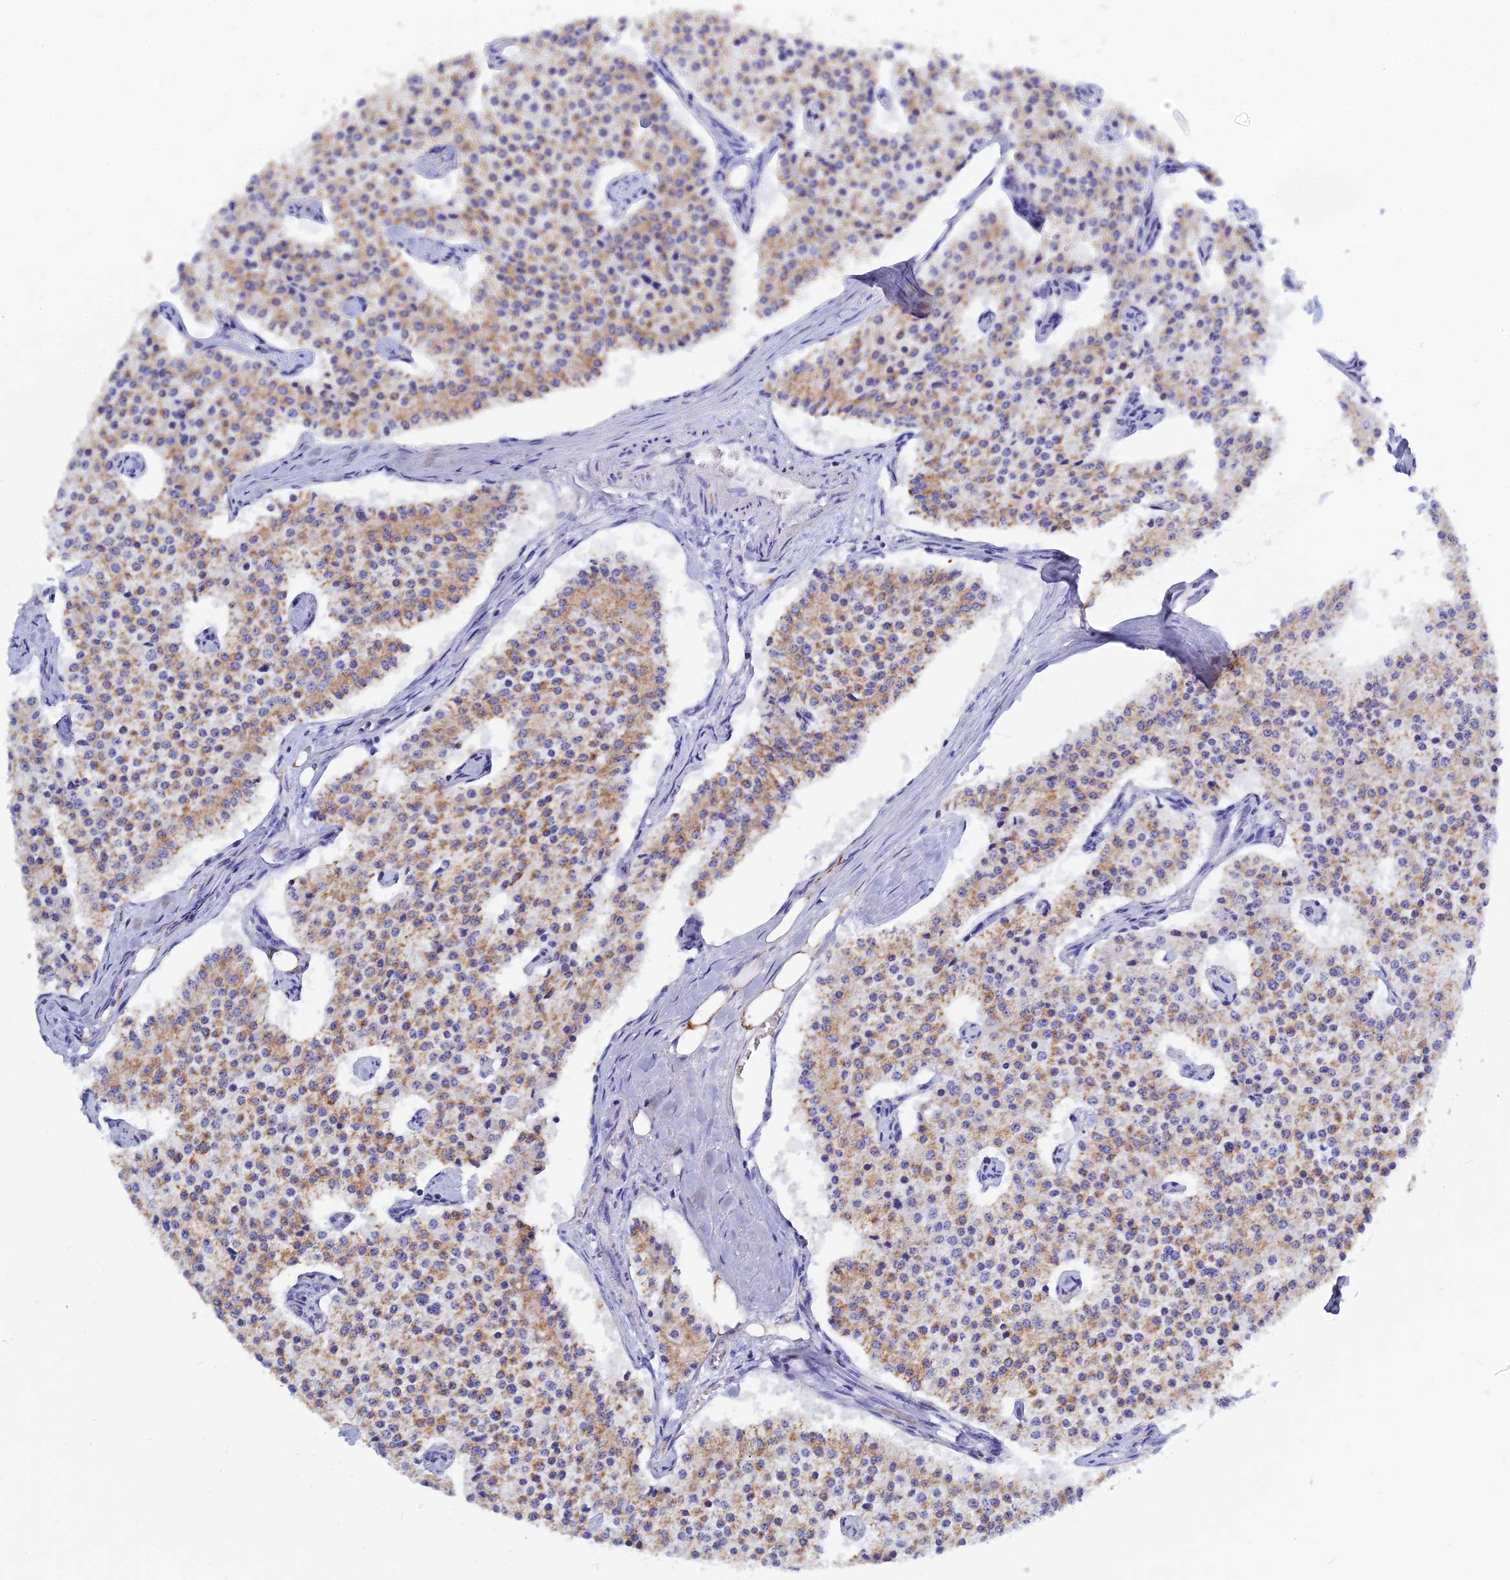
{"staining": {"intensity": "moderate", "quantity": "25%-75%", "location": "cytoplasmic/membranous"}, "tissue": "carcinoid", "cell_type": "Tumor cells", "image_type": "cancer", "snomed": [{"axis": "morphology", "description": "Carcinoid, malignant, NOS"}, {"axis": "topography", "description": "Colon"}], "caption": "An immunohistochemistry (IHC) photomicrograph of tumor tissue is shown. Protein staining in brown highlights moderate cytoplasmic/membranous positivity in carcinoid (malignant) within tumor cells. (brown staining indicates protein expression, while blue staining denotes nuclei).", "gene": "MGST1", "patient": {"sex": "female", "age": 52}}